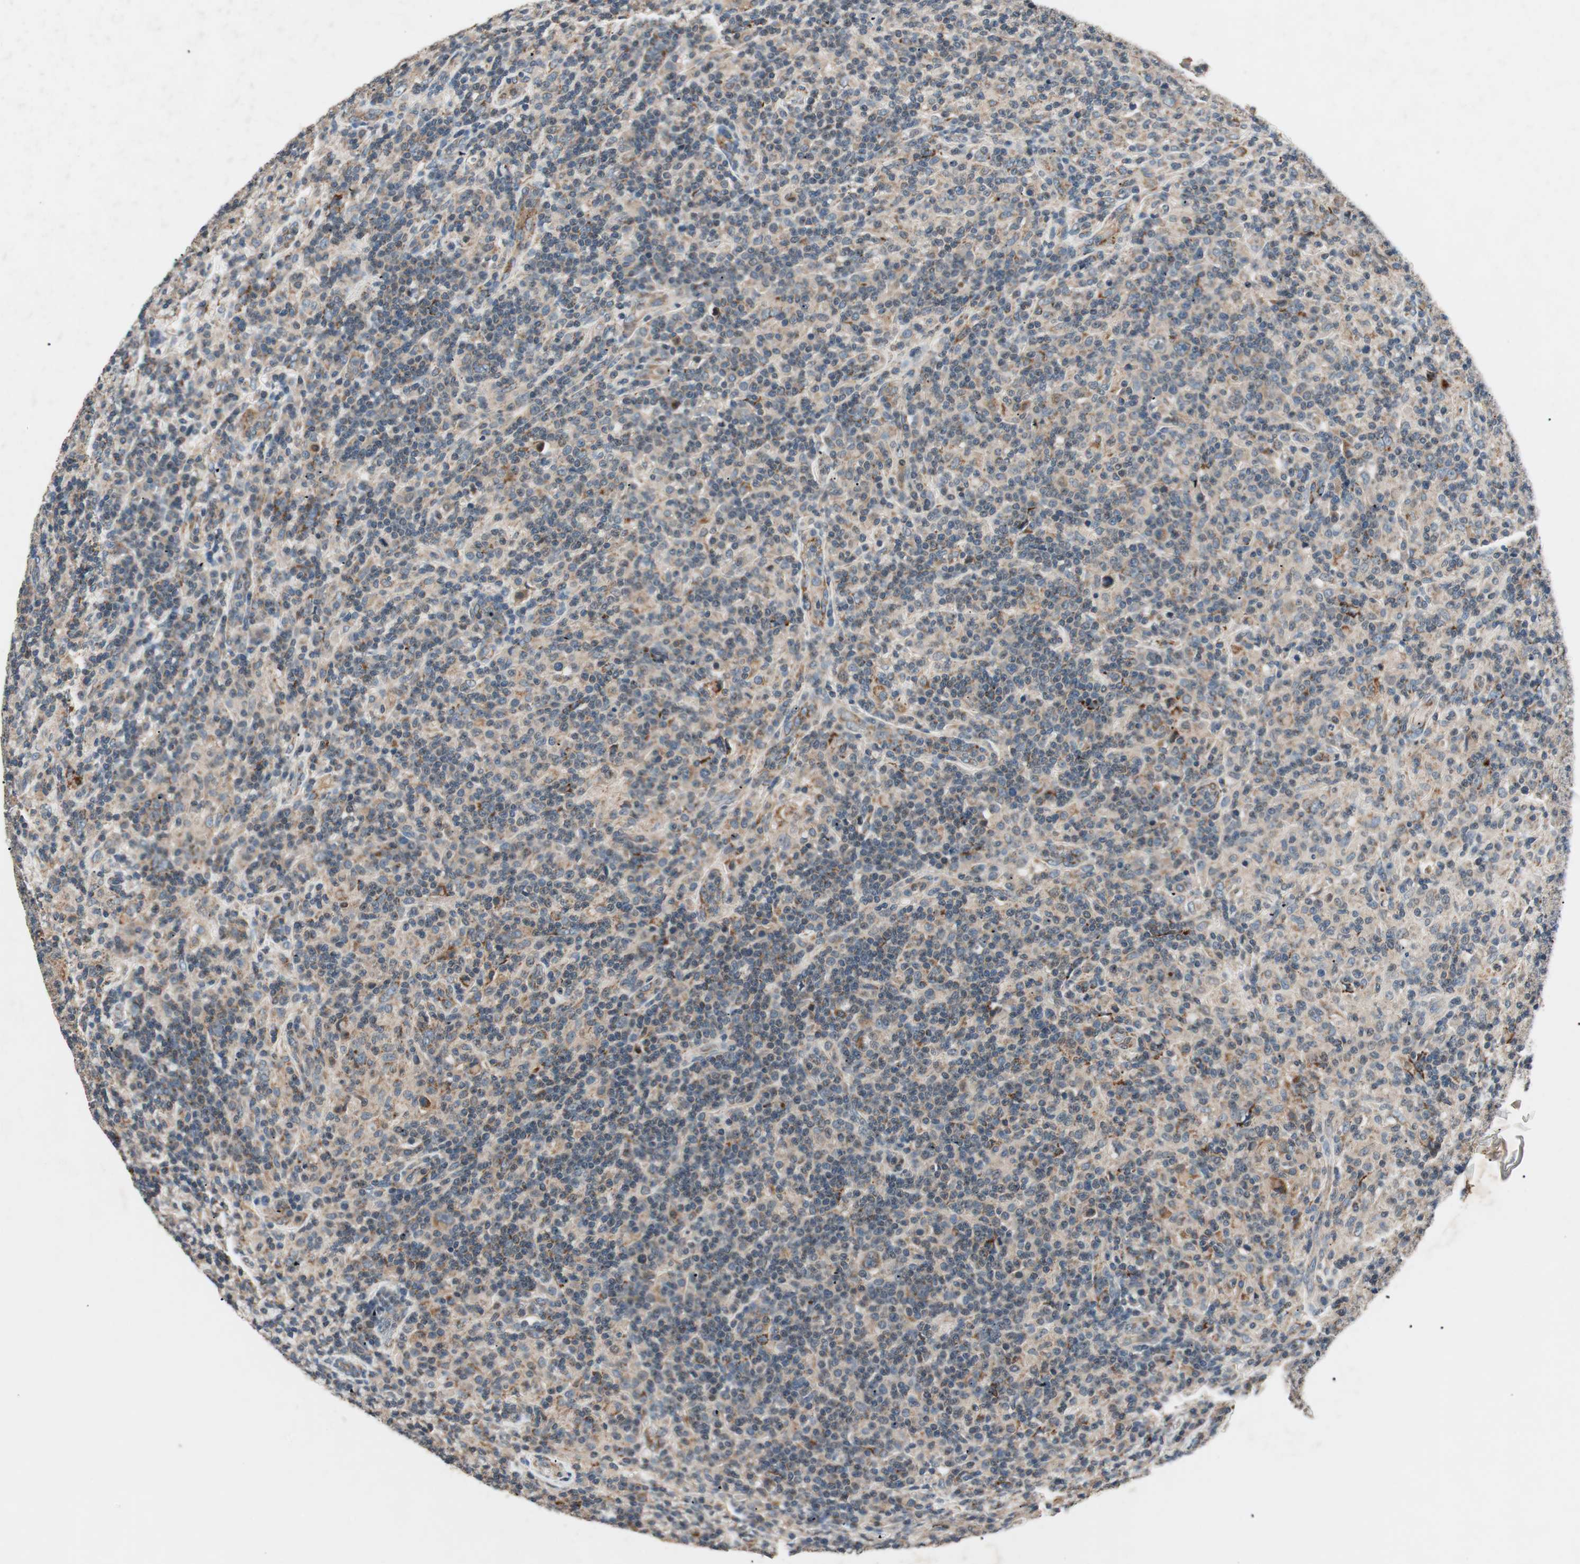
{"staining": {"intensity": "weak", "quantity": ">75%", "location": "cytoplasmic/membranous"}, "tissue": "lymphoma", "cell_type": "Tumor cells", "image_type": "cancer", "snomed": [{"axis": "morphology", "description": "Hodgkin's disease, NOS"}, {"axis": "topography", "description": "Lymph node"}], "caption": "A brown stain shows weak cytoplasmic/membranous expression of a protein in human Hodgkin's disease tumor cells.", "gene": "HPN", "patient": {"sex": "male", "age": 70}}